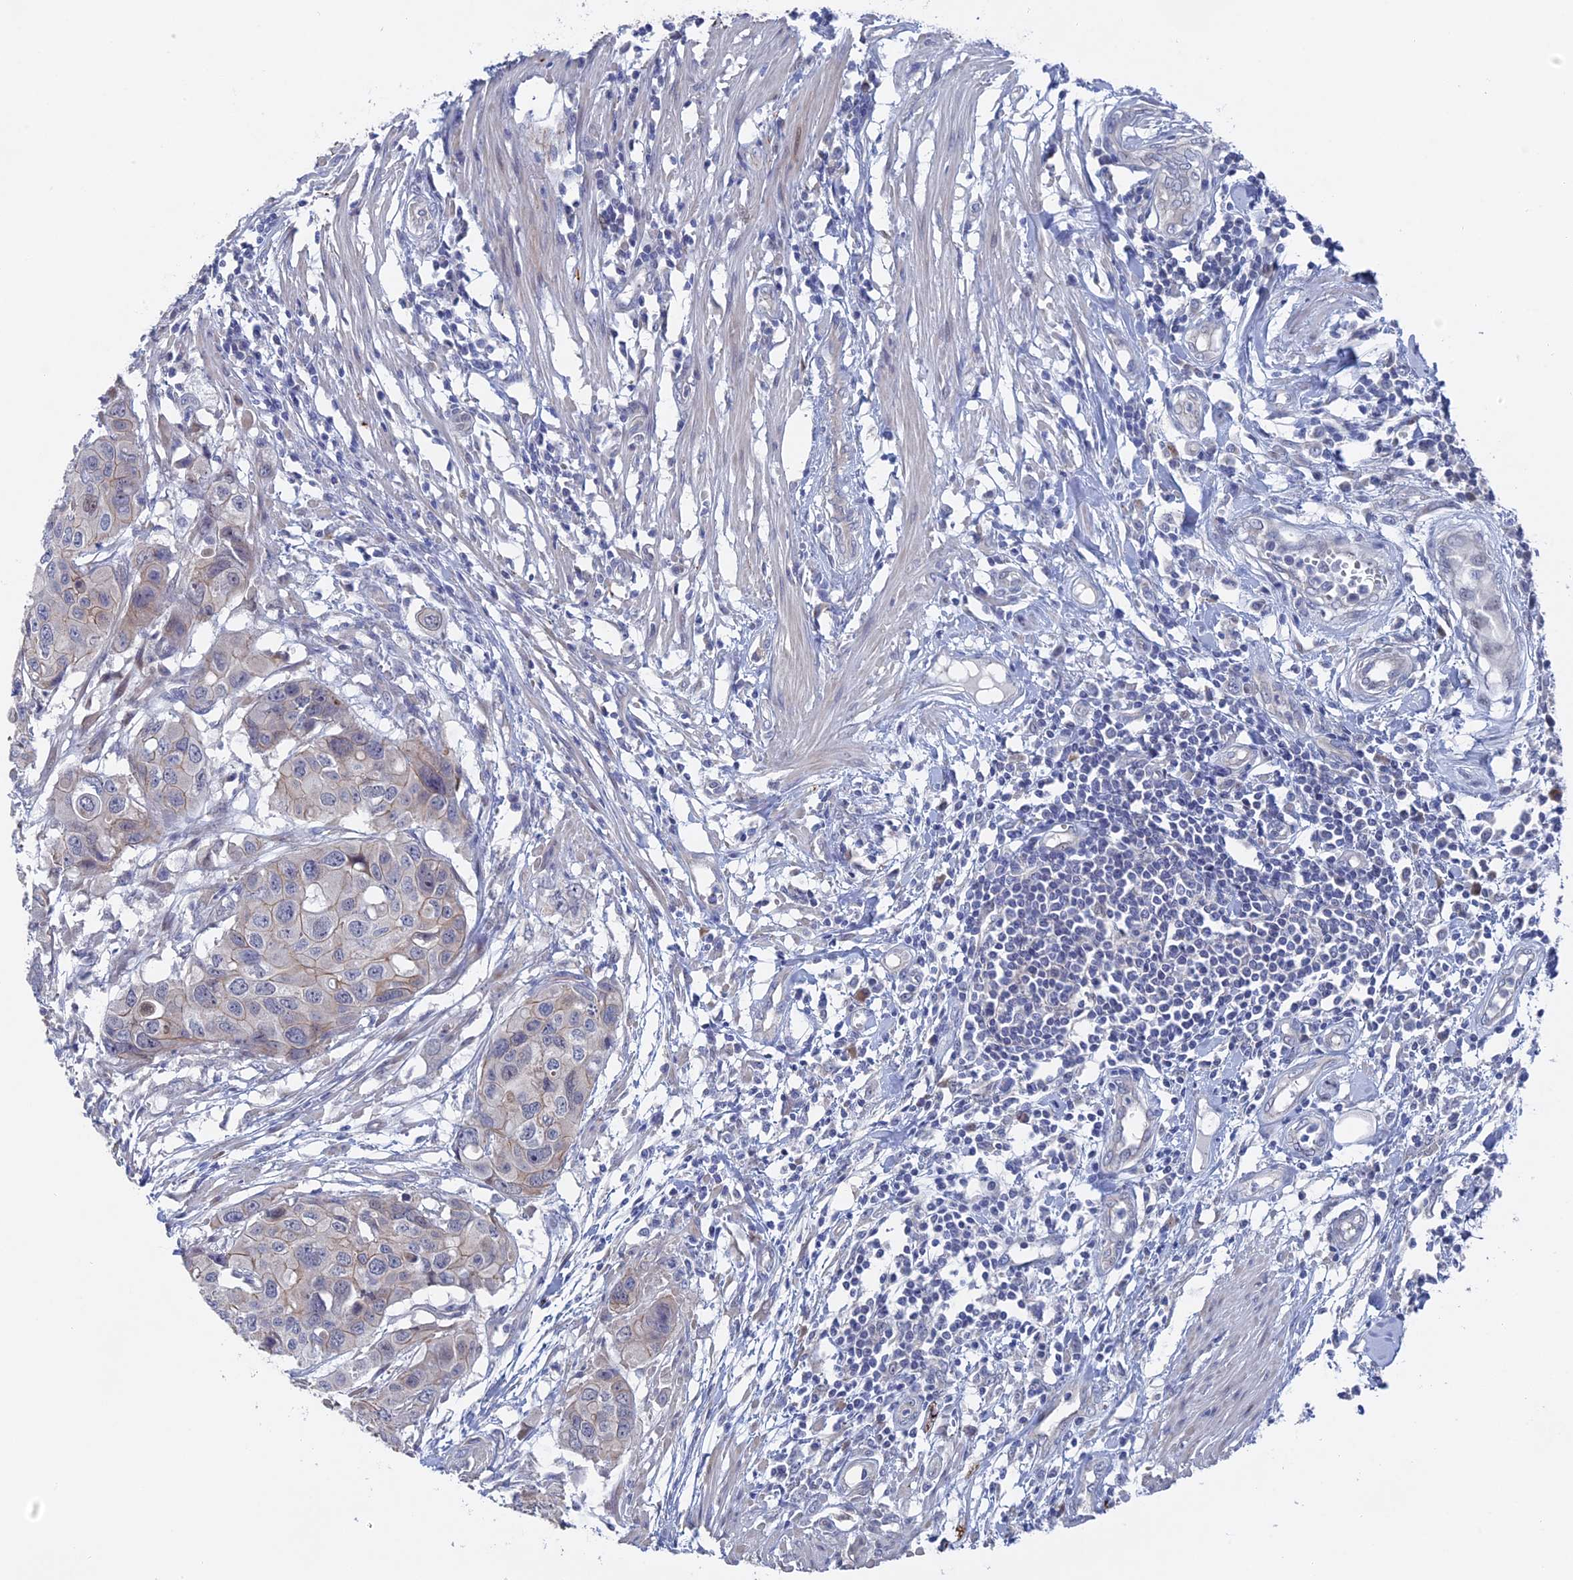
{"staining": {"intensity": "negative", "quantity": "none", "location": "none"}, "tissue": "colorectal cancer", "cell_type": "Tumor cells", "image_type": "cancer", "snomed": [{"axis": "morphology", "description": "Adenocarcinoma, NOS"}, {"axis": "topography", "description": "Colon"}], "caption": "A photomicrograph of human colorectal cancer (adenocarcinoma) is negative for staining in tumor cells.", "gene": "TMEM161A", "patient": {"sex": "male", "age": 77}}